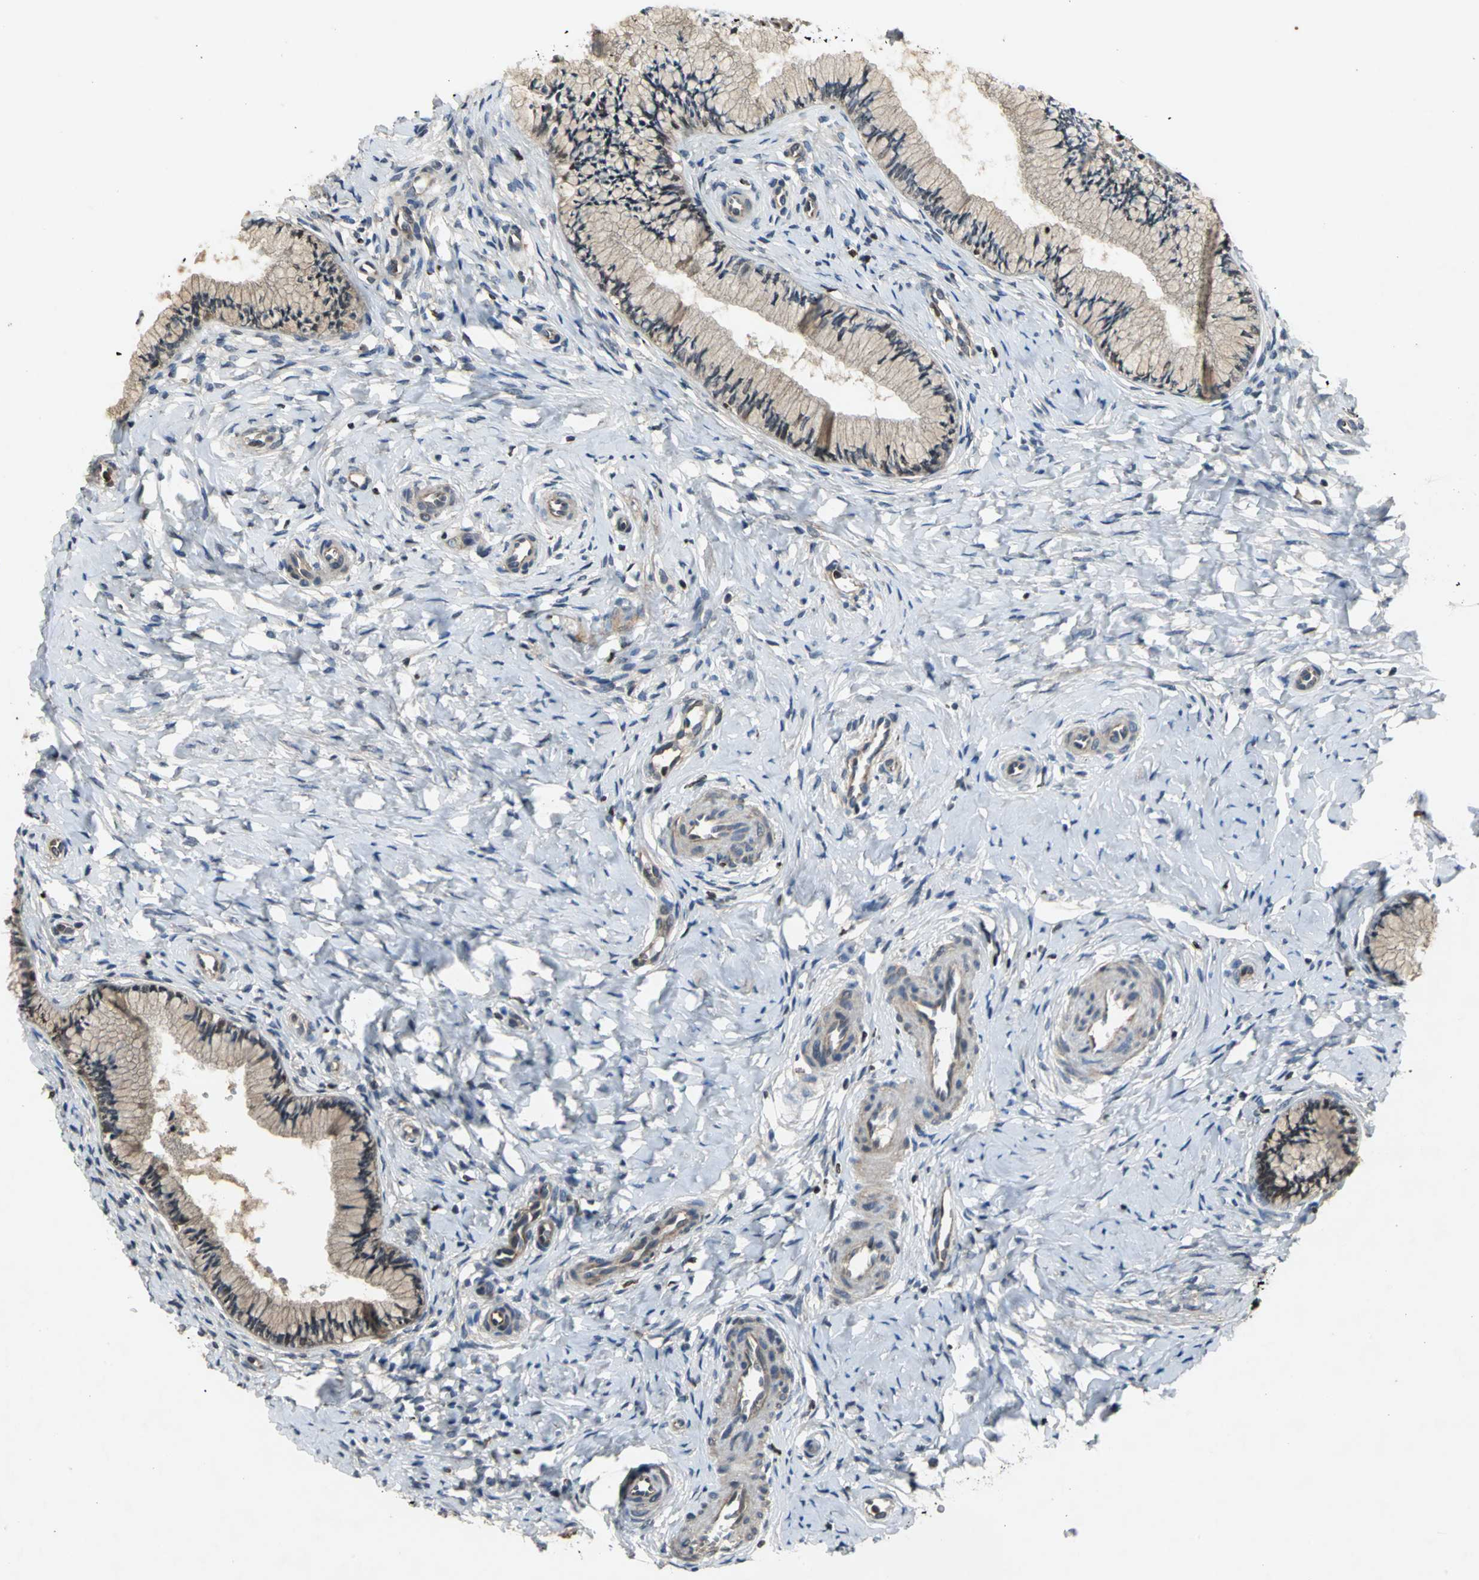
{"staining": {"intensity": "moderate", "quantity": ">75%", "location": "cytoplasmic/membranous,nuclear"}, "tissue": "cervix", "cell_type": "Glandular cells", "image_type": "normal", "snomed": [{"axis": "morphology", "description": "Normal tissue, NOS"}, {"axis": "topography", "description": "Cervix"}], "caption": "Cervix stained with DAB IHC displays medium levels of moderate cytoplasmic/membranous,nuclear expression in approximately >75% of glandular cells.", "gene": "AHR", "patient": {"sex": "female", "age": 46}}